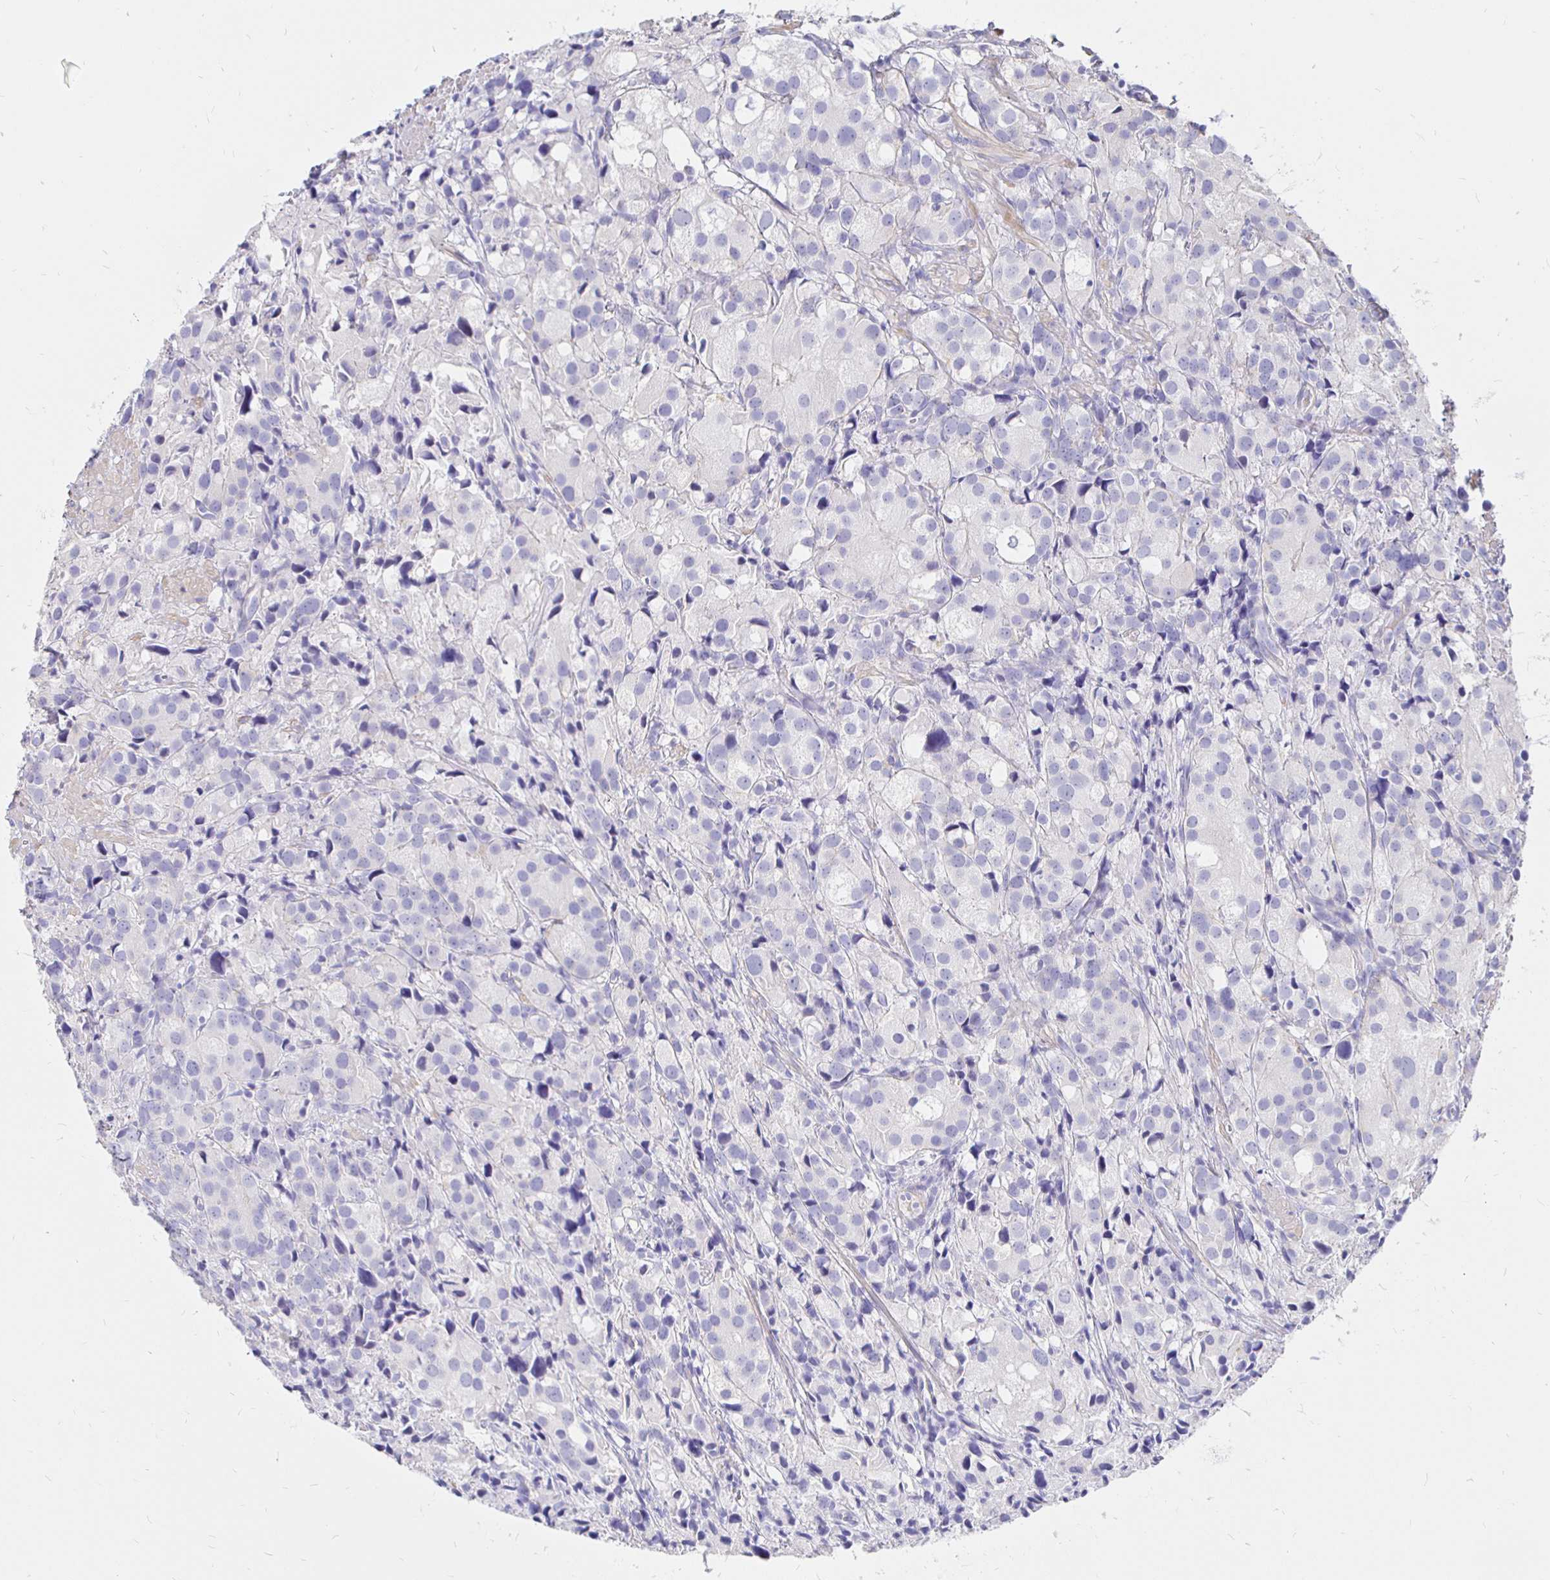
{"staining": {"intensity": "negative", "quantity": "none", "location": "none"}, "tissue": "prostate cancer", "cell_type": "Tumor cells", "image_type": "cancer", "snomed": [{"axis": "morphology", "description": "Adenocarcinoma, High grade"}, {"axis": "topography", "description": "Prostate"}], "caption": "IHC of prostate cancer reveals no expression in tumor cells. (Stains: DAB immunohistochemistry (IHC) with hematoxylin counter stain, Microscopy: brightfield microscopy at high magnification).", "gene": "NECAB1", "patient": {"sex": "male", "age": 86}}